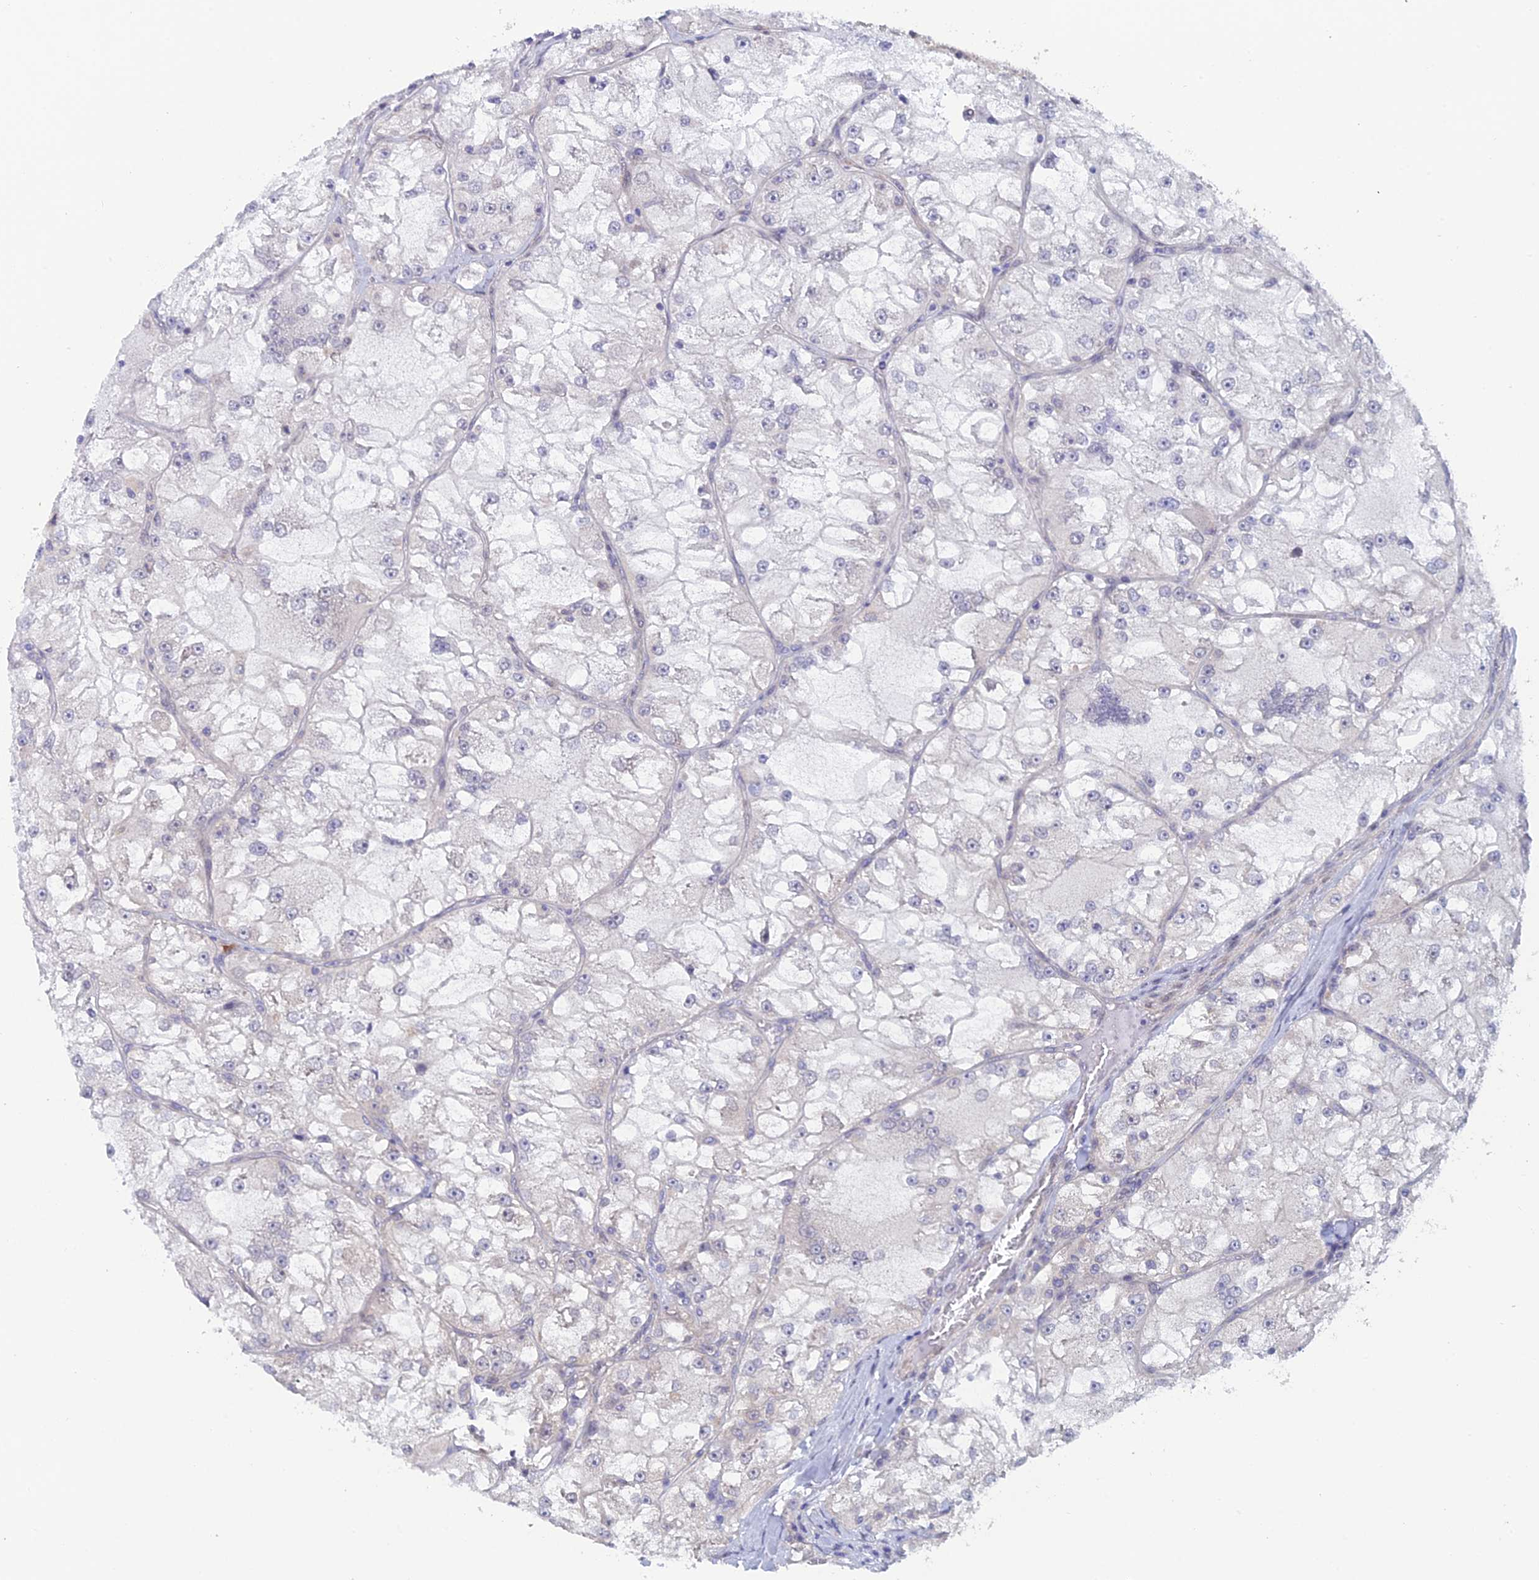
{"staining": {"intensity": "negative", "quantity": "none", "location": "none"}, "tissue": "renal cancer", "cell_type": "Tumor cells", "image_type": "cancer", "snomed": [{"axis": "morphology", "description": "Adenocarcinoma, NOS"}, {"axis": "topography", "description": "Kidney"}], "caption": "The immunohistochemistry histopathology image has no significant positivity in tumor cells of renal adenocarcinoma tissue. (DAB (3,3'-diaminobenzidine) immunohistochemistry (IHC), high magnification).", "gene": "SRA1", "patient": {"sex": "female", "age": 72}}